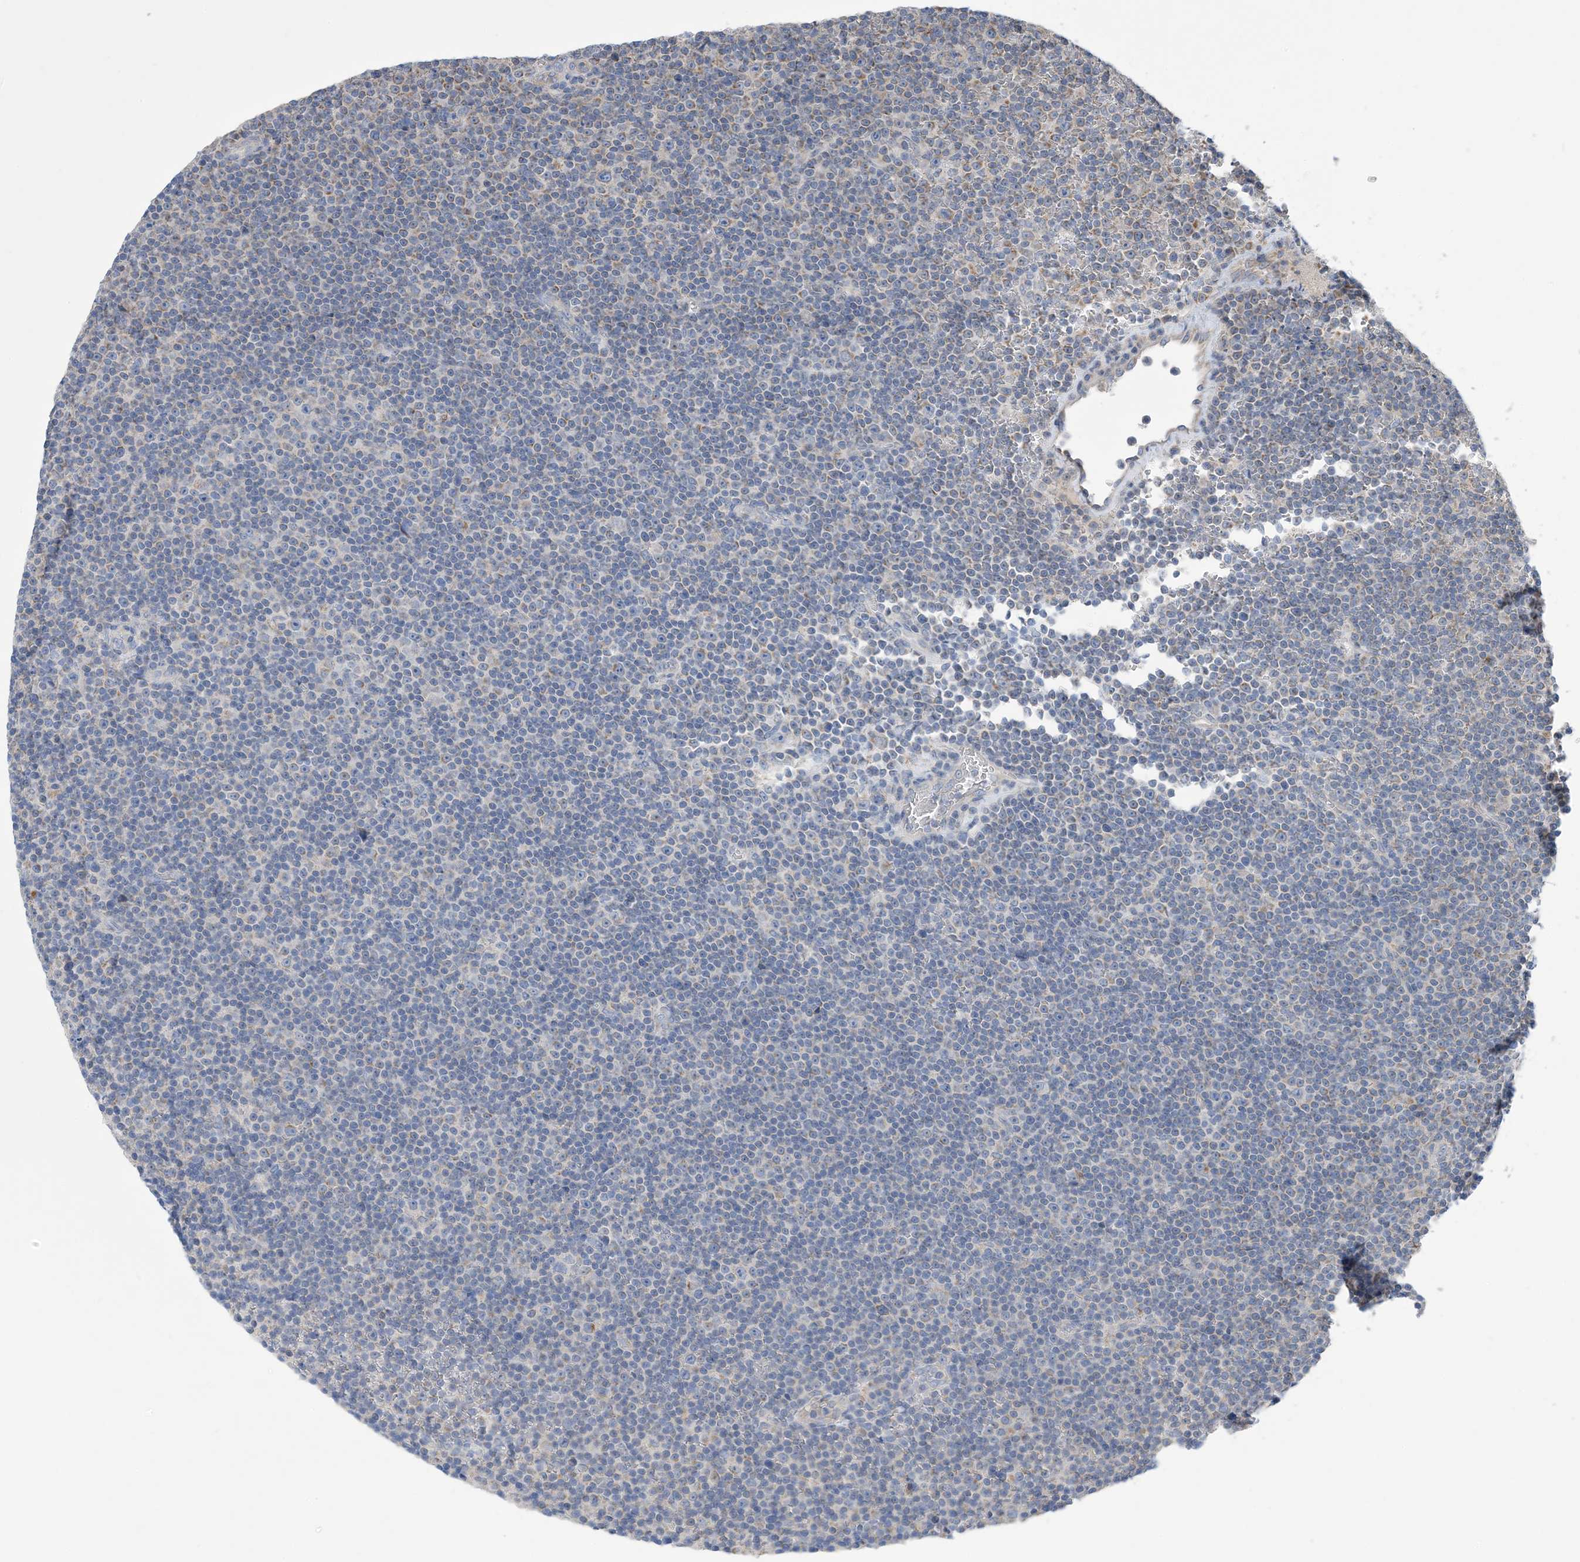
{"staining": {"intensity": "negative", "quantity": "none", "location": "none"}, "tissue": "lymphoma", "cell_type": "Tumor cells", "image_type": "cancer", "snomed": [{"axis": "morphology", "description": "Malignant lymphoma, non-Hodgkin's type, Low grade"}, {"axis": "topography", "description": "Lymph node"}], "caption": "Immunohistochemistry of lymphoma exhibits no staining in tumor cells. The staining was performed using DAB to visualize the protein expression in brown, while the nuclei were stained in blue with hematoxylin (Magnification: 20x).", "gene": "CLEC16A", "patient": {"sex": "female", "age": 67}}